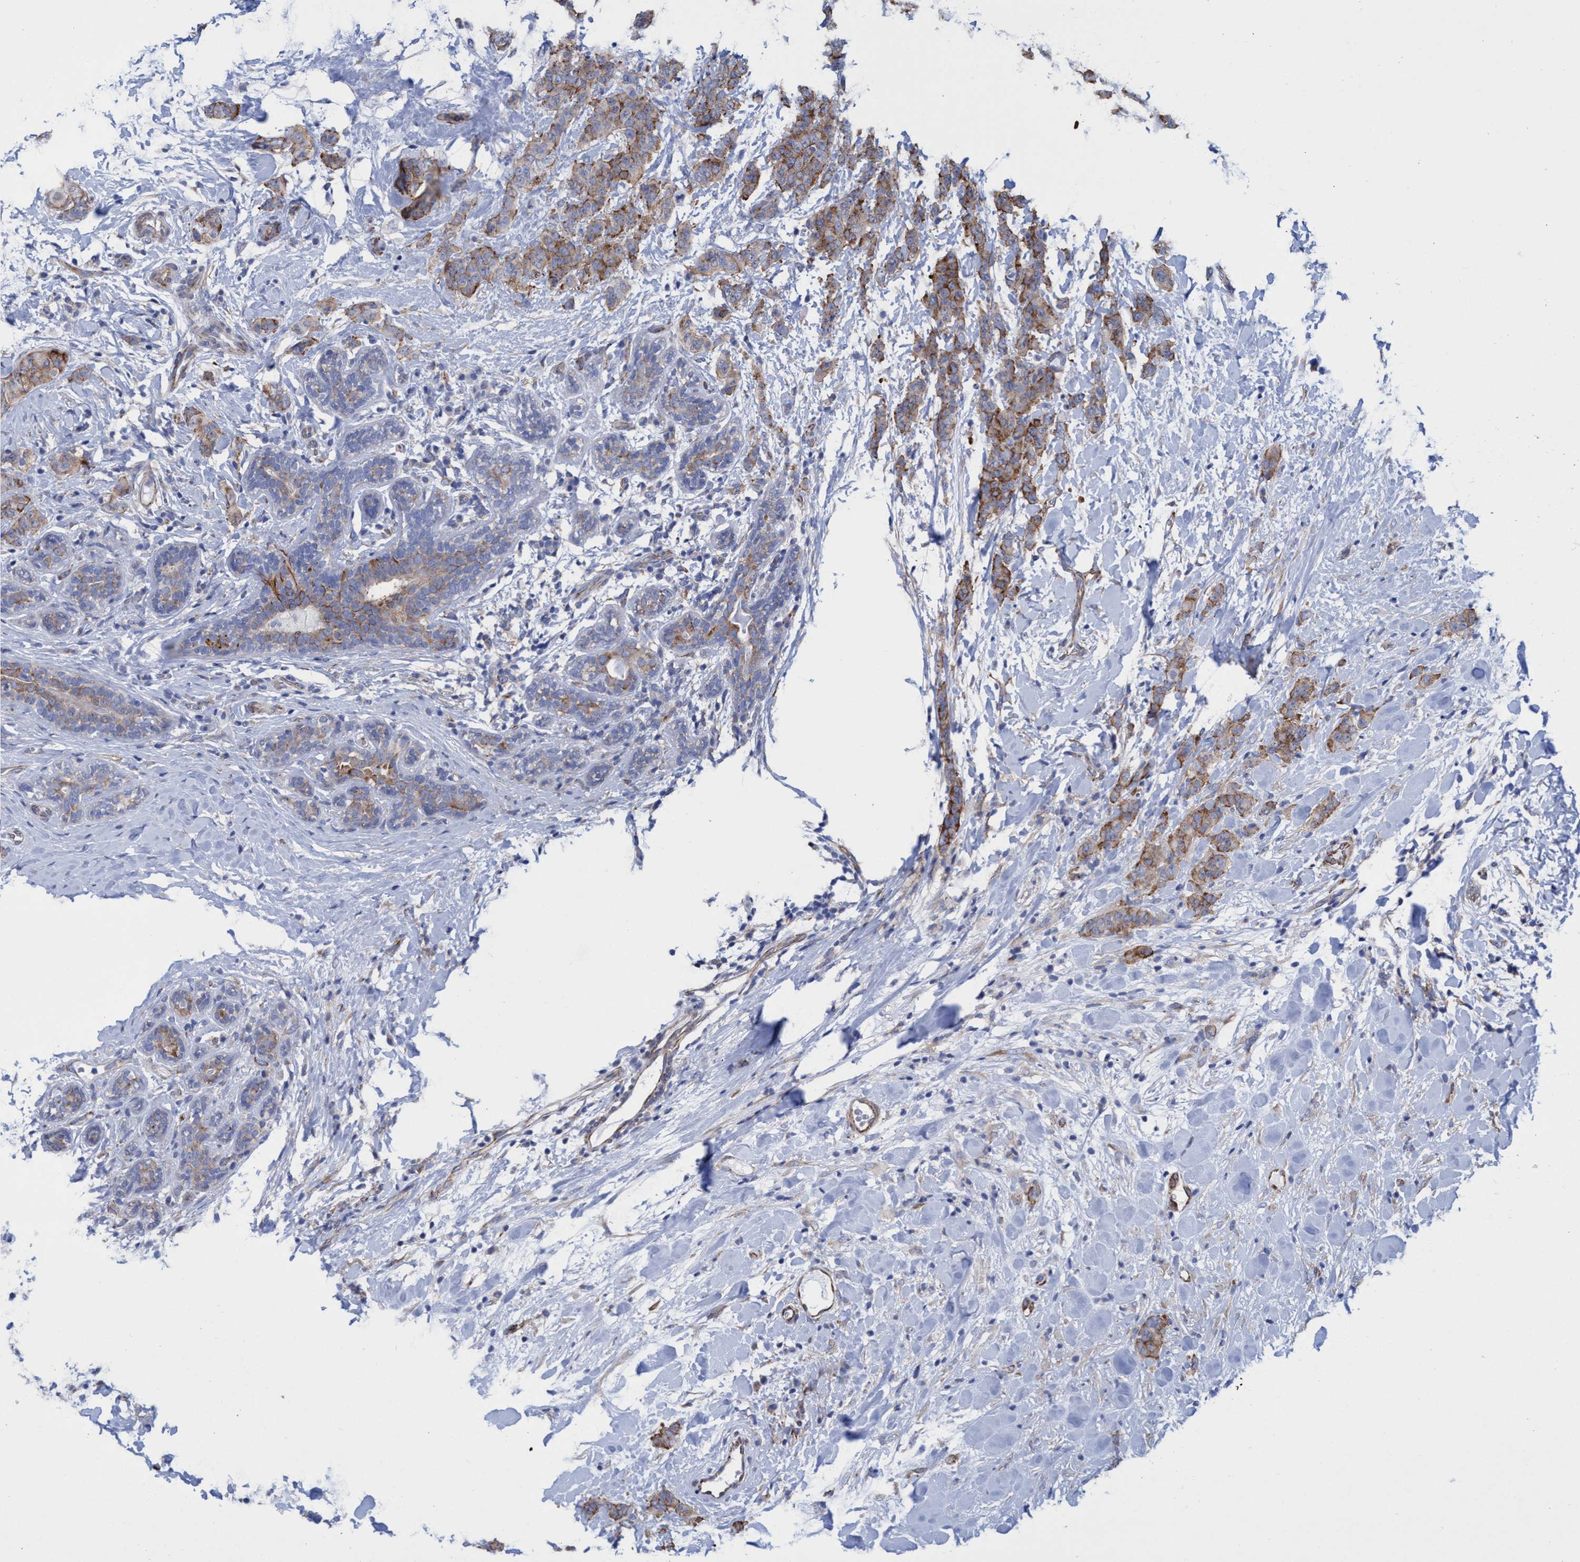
{"staining": {"intensity": "moderate", "quantity": ">75%", "location": "cytoplasmic/membranous"}, "tissue": "breast cancer", "cell_type": "Tumor cells", "image_type": "cancer", "snomed": [{"axis": "morphology", "description": "Normal tissue, NOS"}, {"axis": "morphology", "description": "Duct carcinoma"}, {"axis": "topography", "description": "Breast"}], "caption": "Tumor cells reveal moderate cytoplasmic/membranous staining in about >75% of cells in breast intraductal carcinoma.", "gene": "R3HCC1", "patient": {"sex": "female", "age": 40}}